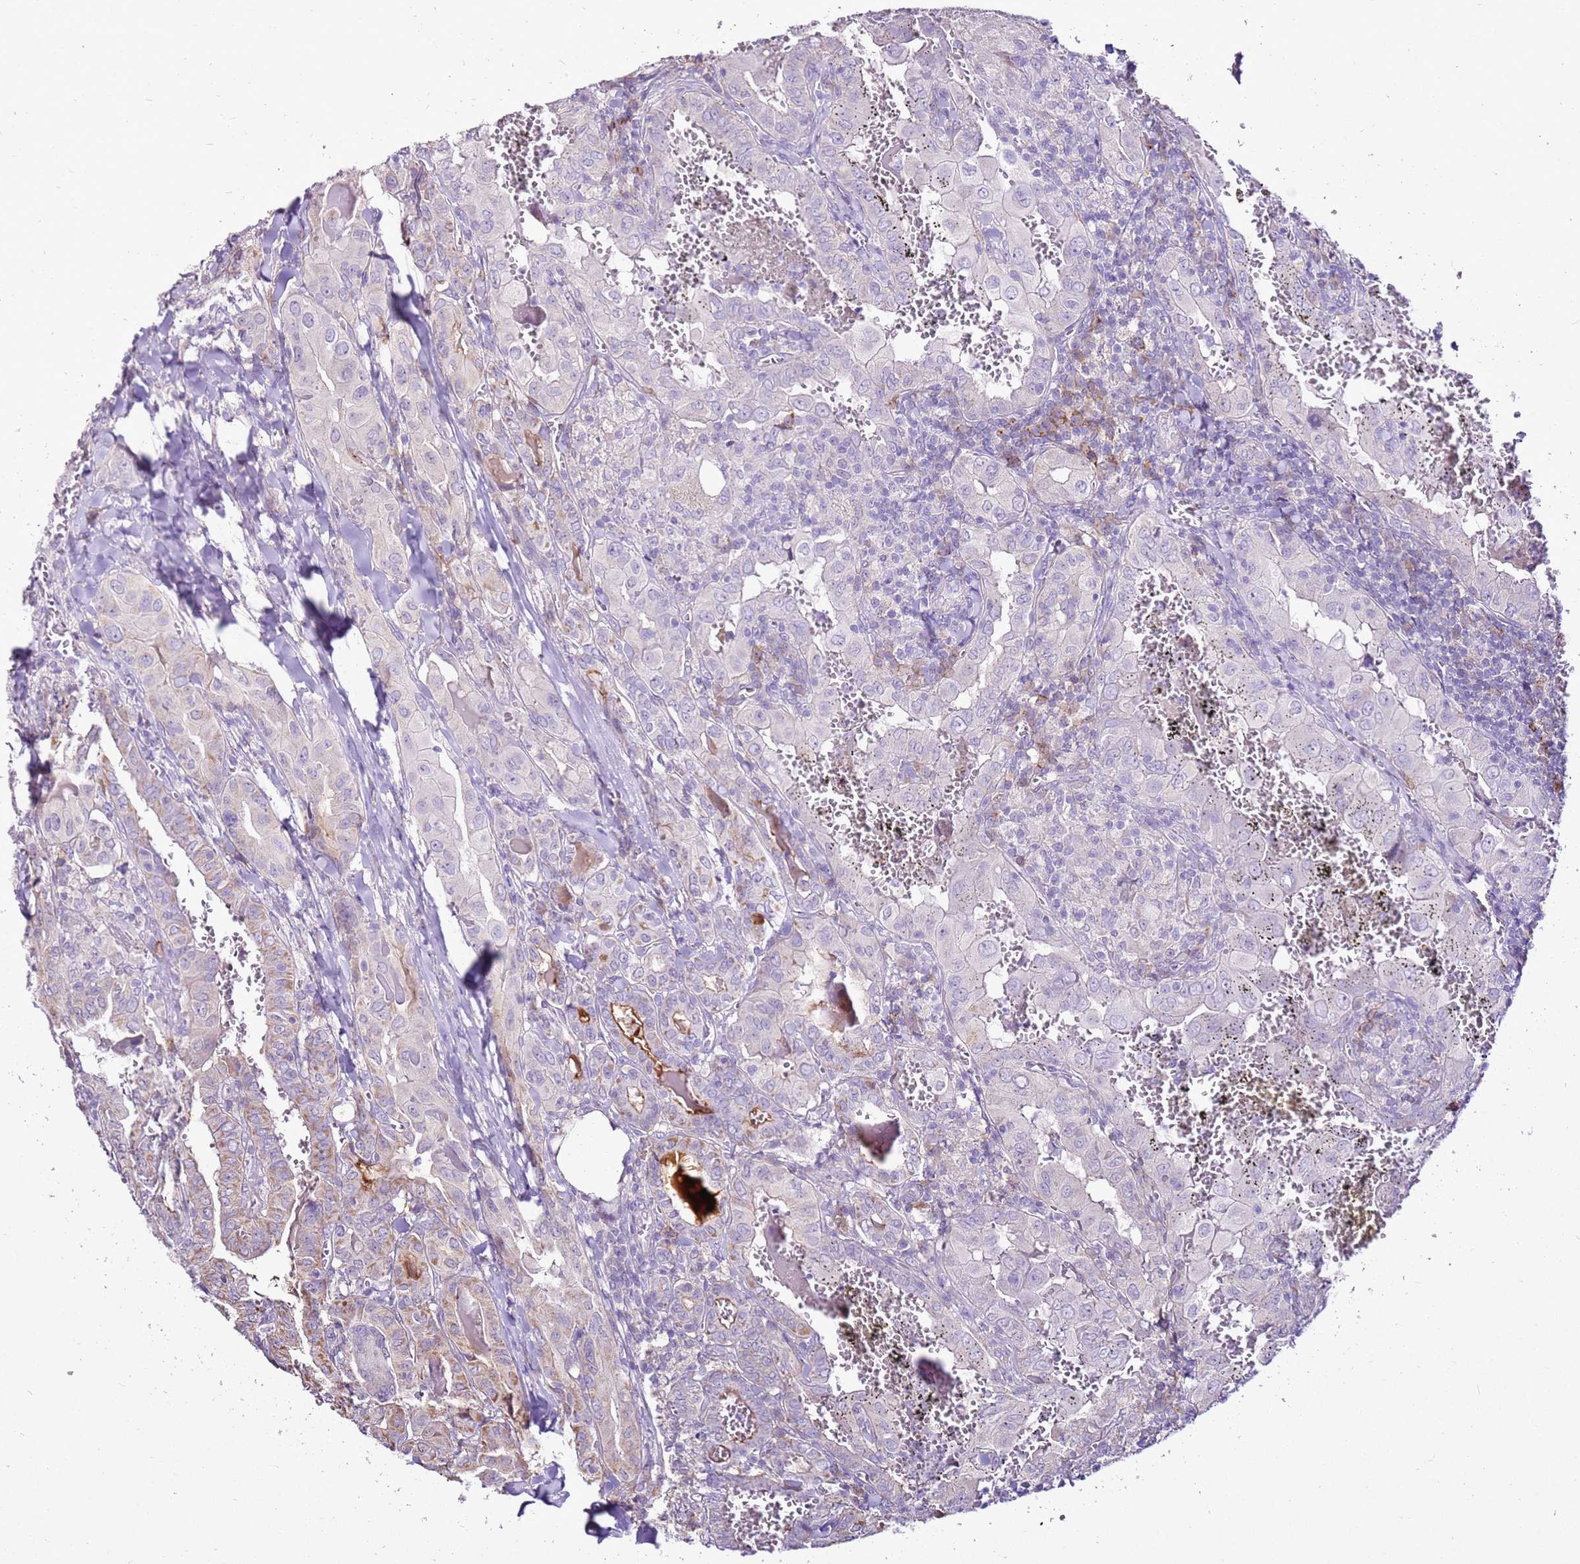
{"staining": {"intensity": "moderate", "quantity": "<25%", "location": "cytoplasmic/membranous"}, "tissue": "thyroid cancer", "cell_type": "Tumor cells", "image_type": "cancer", "snomed": [{"axis": "morphology", "description": "Papillary adenocarcinoma, NOS"}, {"axis": "topography", "description": "Thyroid gland"}], "caption": "IHC of human thyroid papillary adenocarcinoma displays low levels of moderate cytoplasmic/membranous staining in approximately <25% of tumor cells.", "gene": "SLC38A5", "patient": {"sex": "female", "age": 72}}